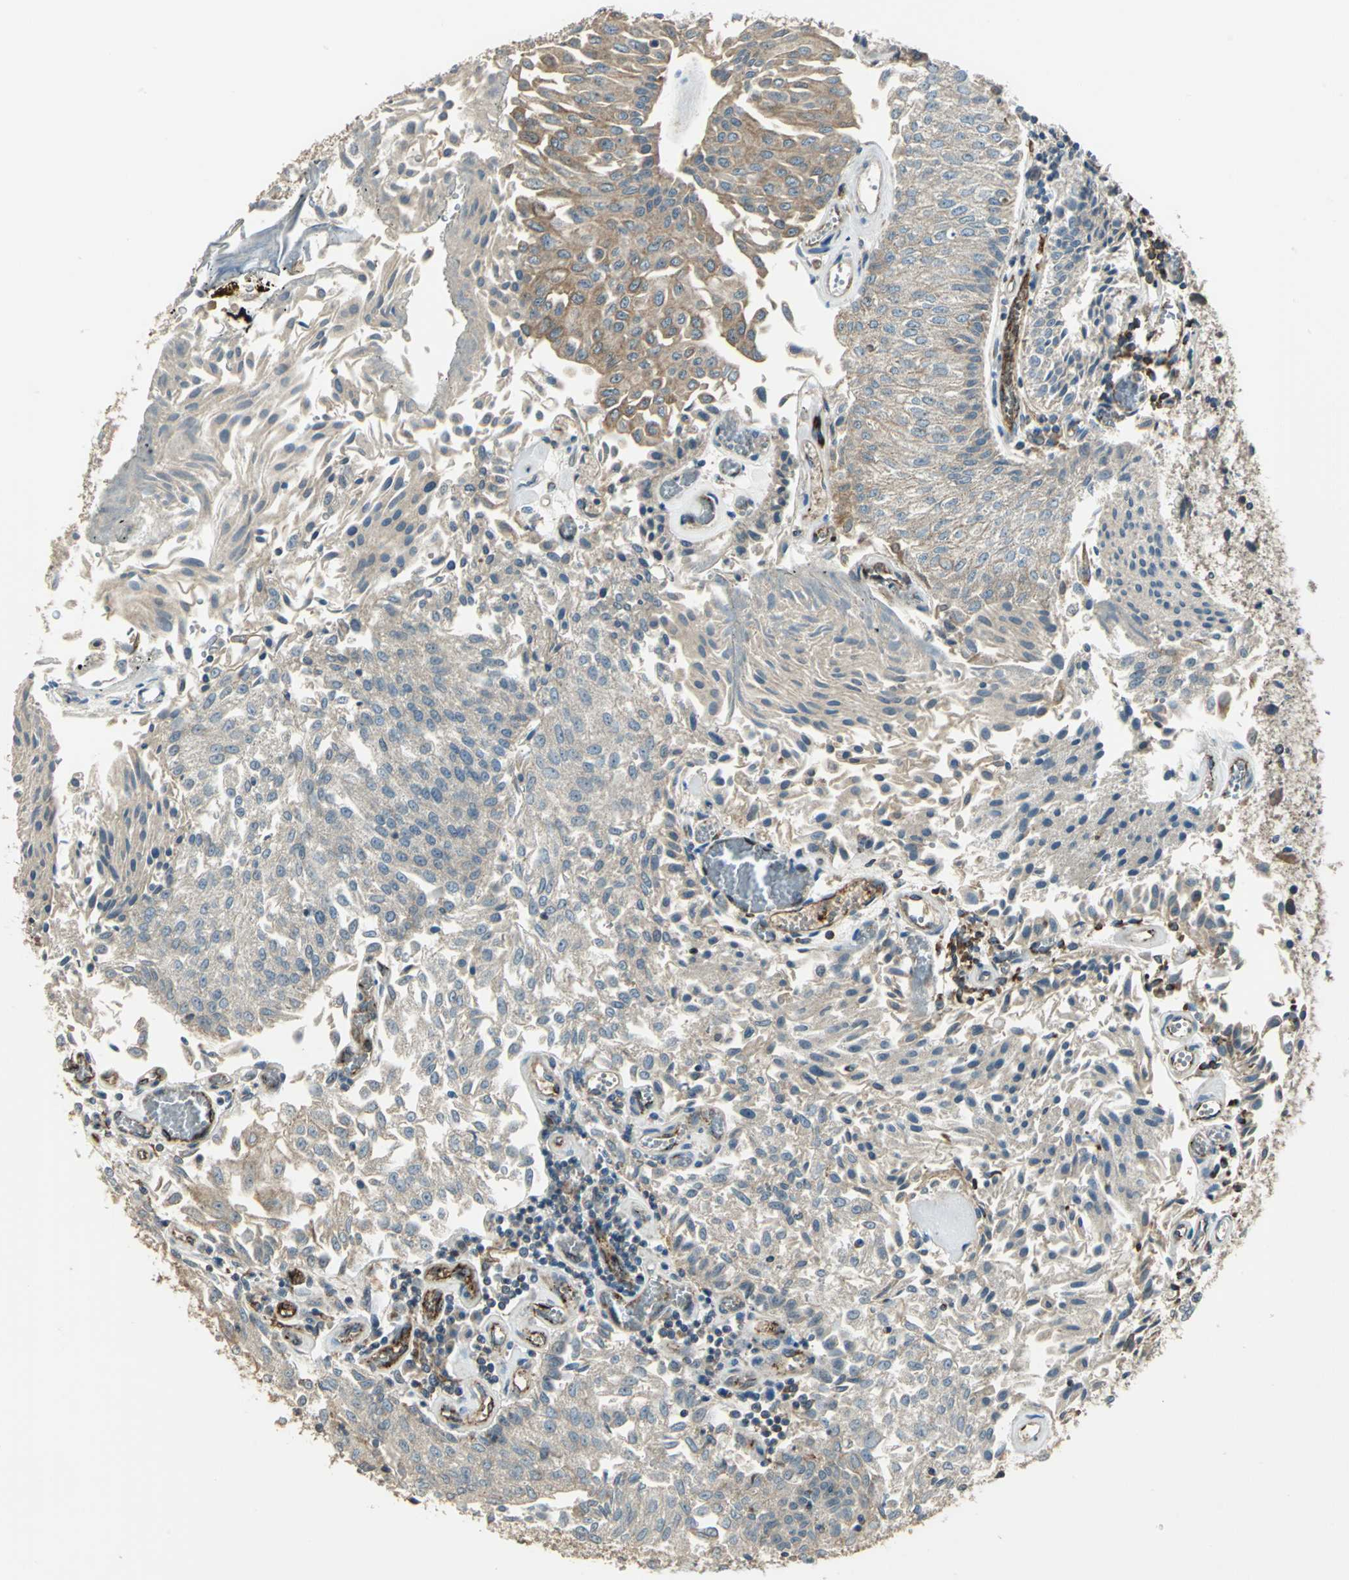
{"staining": {"intensity": "moderate", "quantity": "<25%", "location": "cytoplasmic/membranous"}, "tissue": "urothelial cancer", "cell_type": "Tumor cells", "image_type": "cancer", "snomed": [{"axis": "morphology", "description": "Urothelial carcinoma, Low grade"}, {"axis": "topography", "description": "Urinary bladder"}], "caption": "Moderate cytoplasmic/membranous protein expression is appreciated in approximately <25% of tumor cells in low-grade urothelial carcinoma.", "gene": "RAPGEF1", "patient": {"sex": "male", "age": 86}}